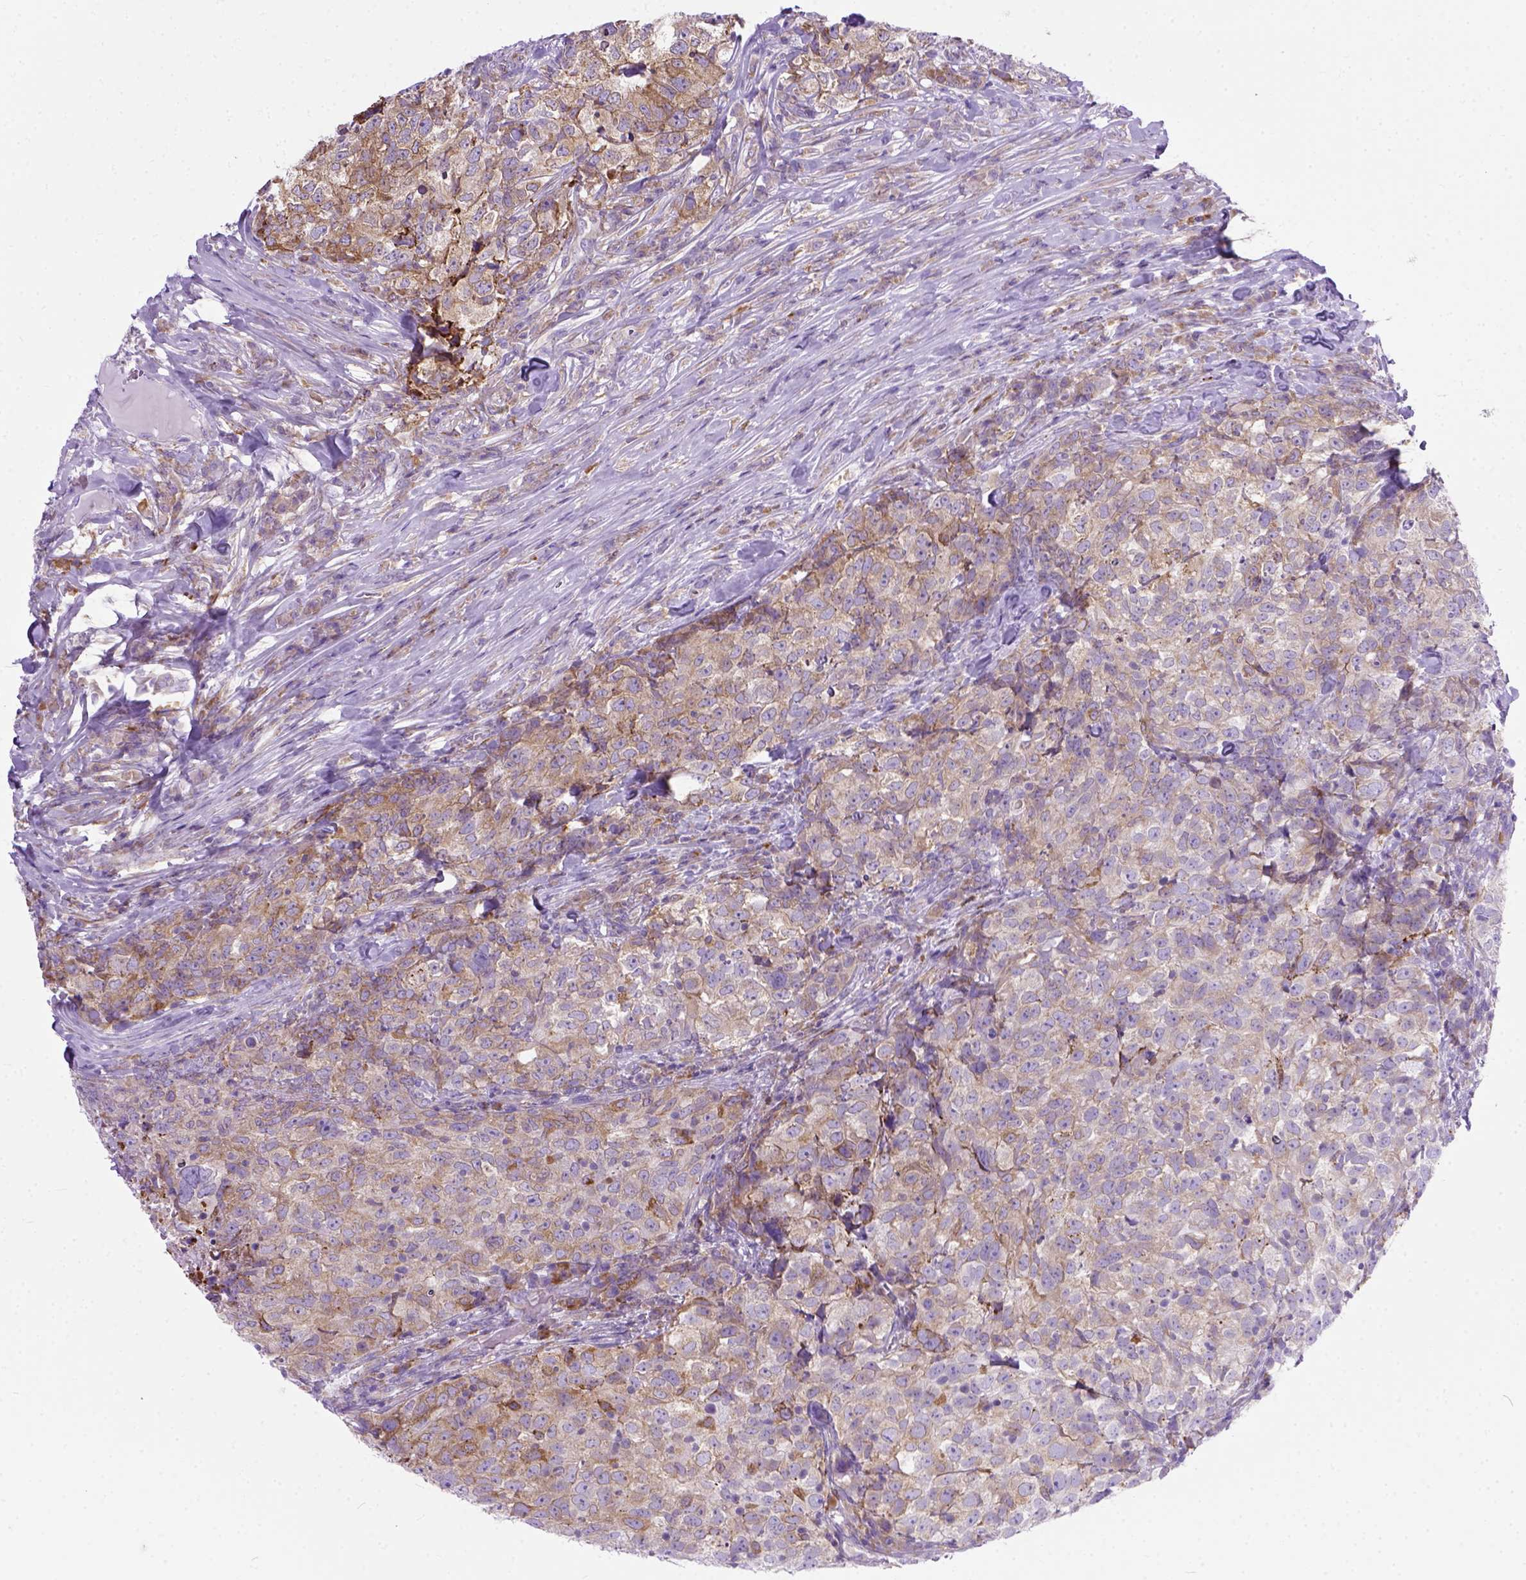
{"staining": {"intensity": "moderate", "quantity": ">75%", "location": "cytoplasmic/membranous"}, "tissue": "breast cancer", "cell_type": "Tumor cells", "image_type": "cancer", "snomed": [{"axis": "morphology", "description": "Duct carcinoma"}, {"axis": "topography", "description": "Breast"}], "caption": "This is an image of IHC staining of breast cancer, which shows moderate staining in the cytoplasmic/membranous of tumor cells.", "gene": "PLK4", "patient": {"sex": "female", "age": 30}}